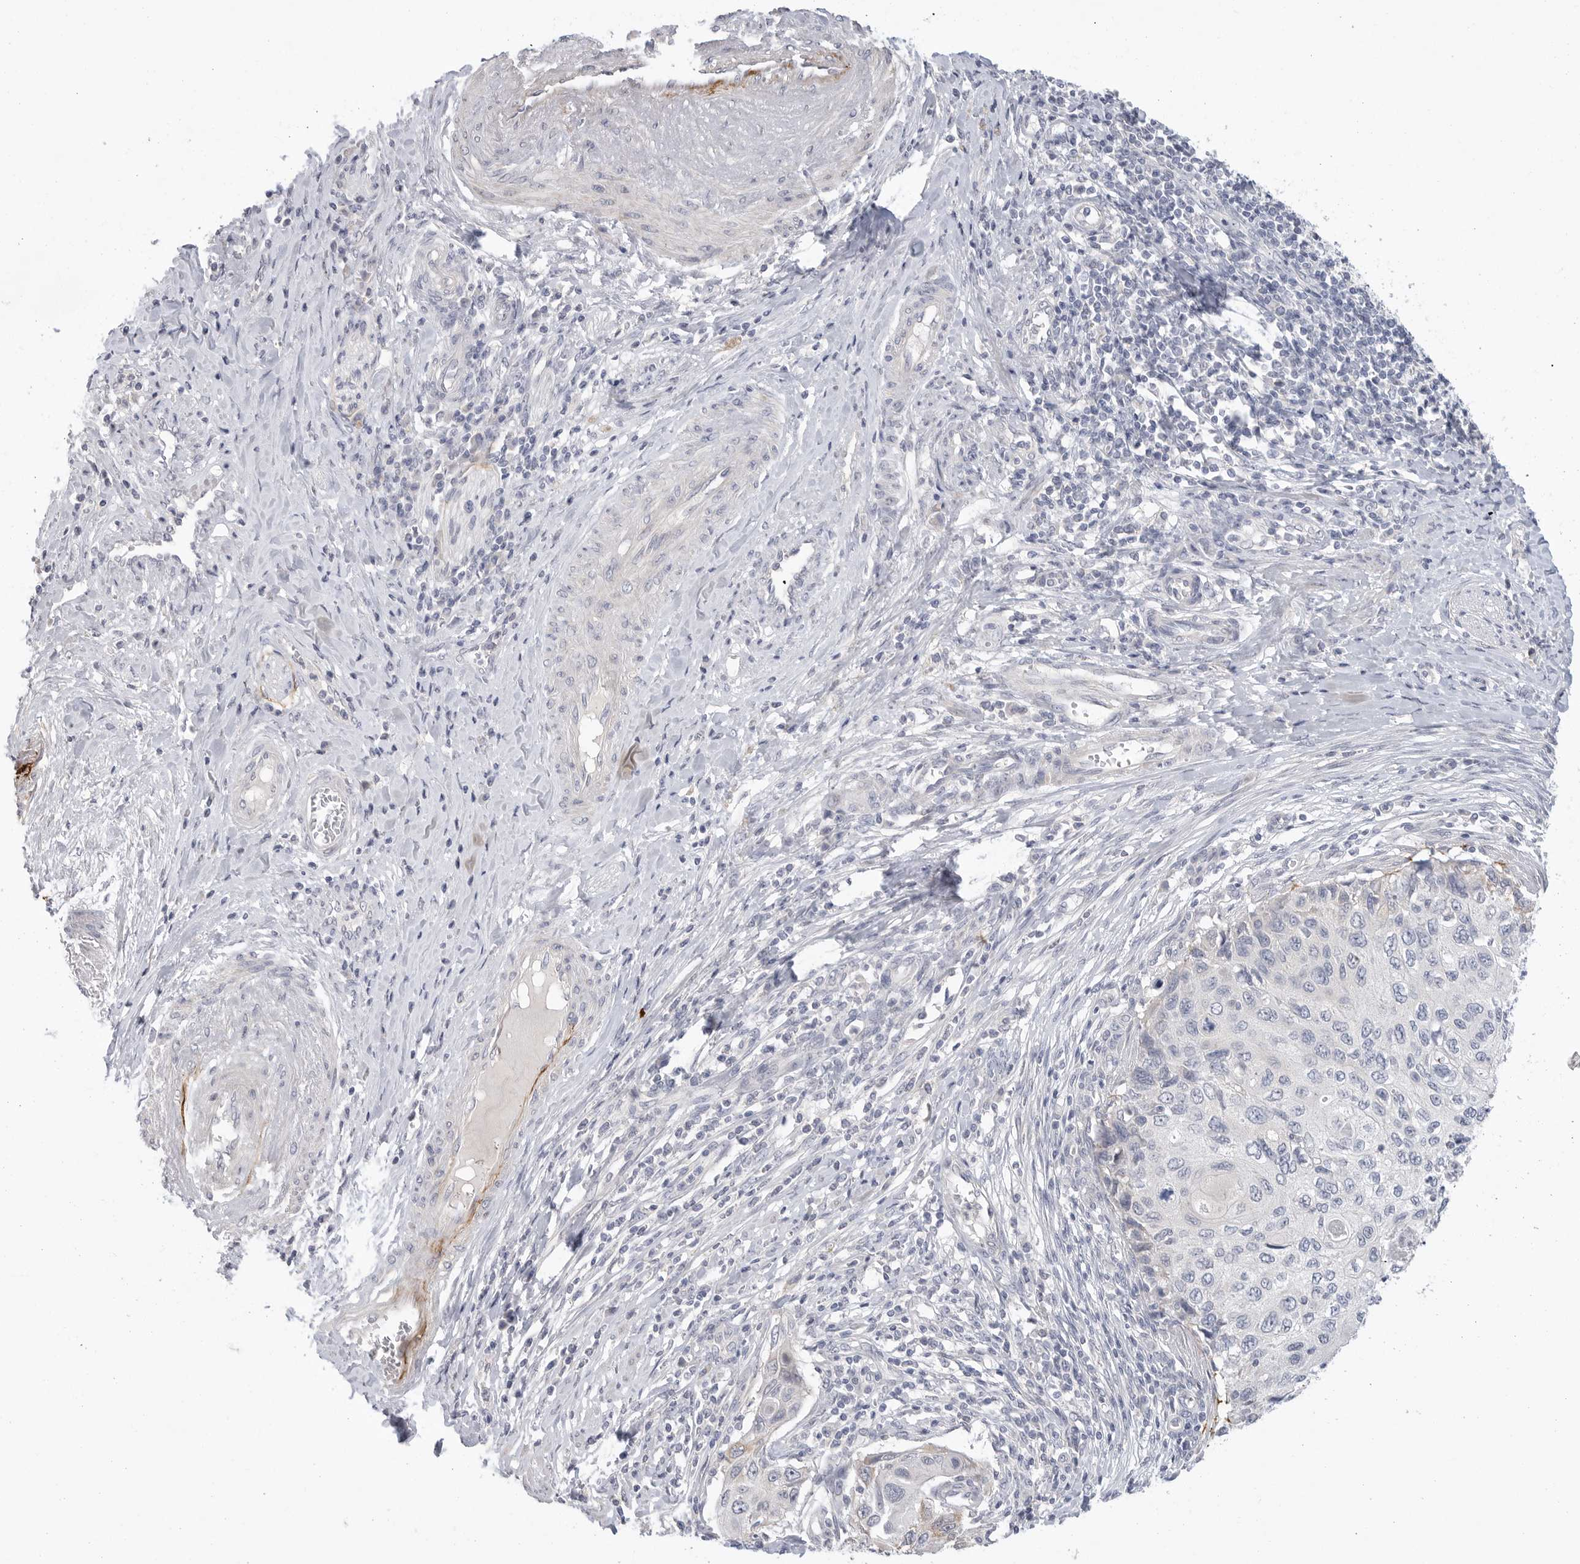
{"staining": {"intensity": "weak", "quantity": "<25%", "location": "cytoplasmic/membranous"}, "tissue": "cervical cancer", "cell_type": "Tumor cells", "image_type": "cancer", "snomed": [{"axis": "morphology", "description": "Squamous cell carcinoma, NOS"}, {"axis": "topography", "description": "Cervix"}], "caption": "An immunohistochemistry (IHC) micrograph of cervical cancer is shown. There is no staining in tumor cells of cervical cancer.", "gene": "FBN2", "patient": {"sex": "female", "age": 70}}